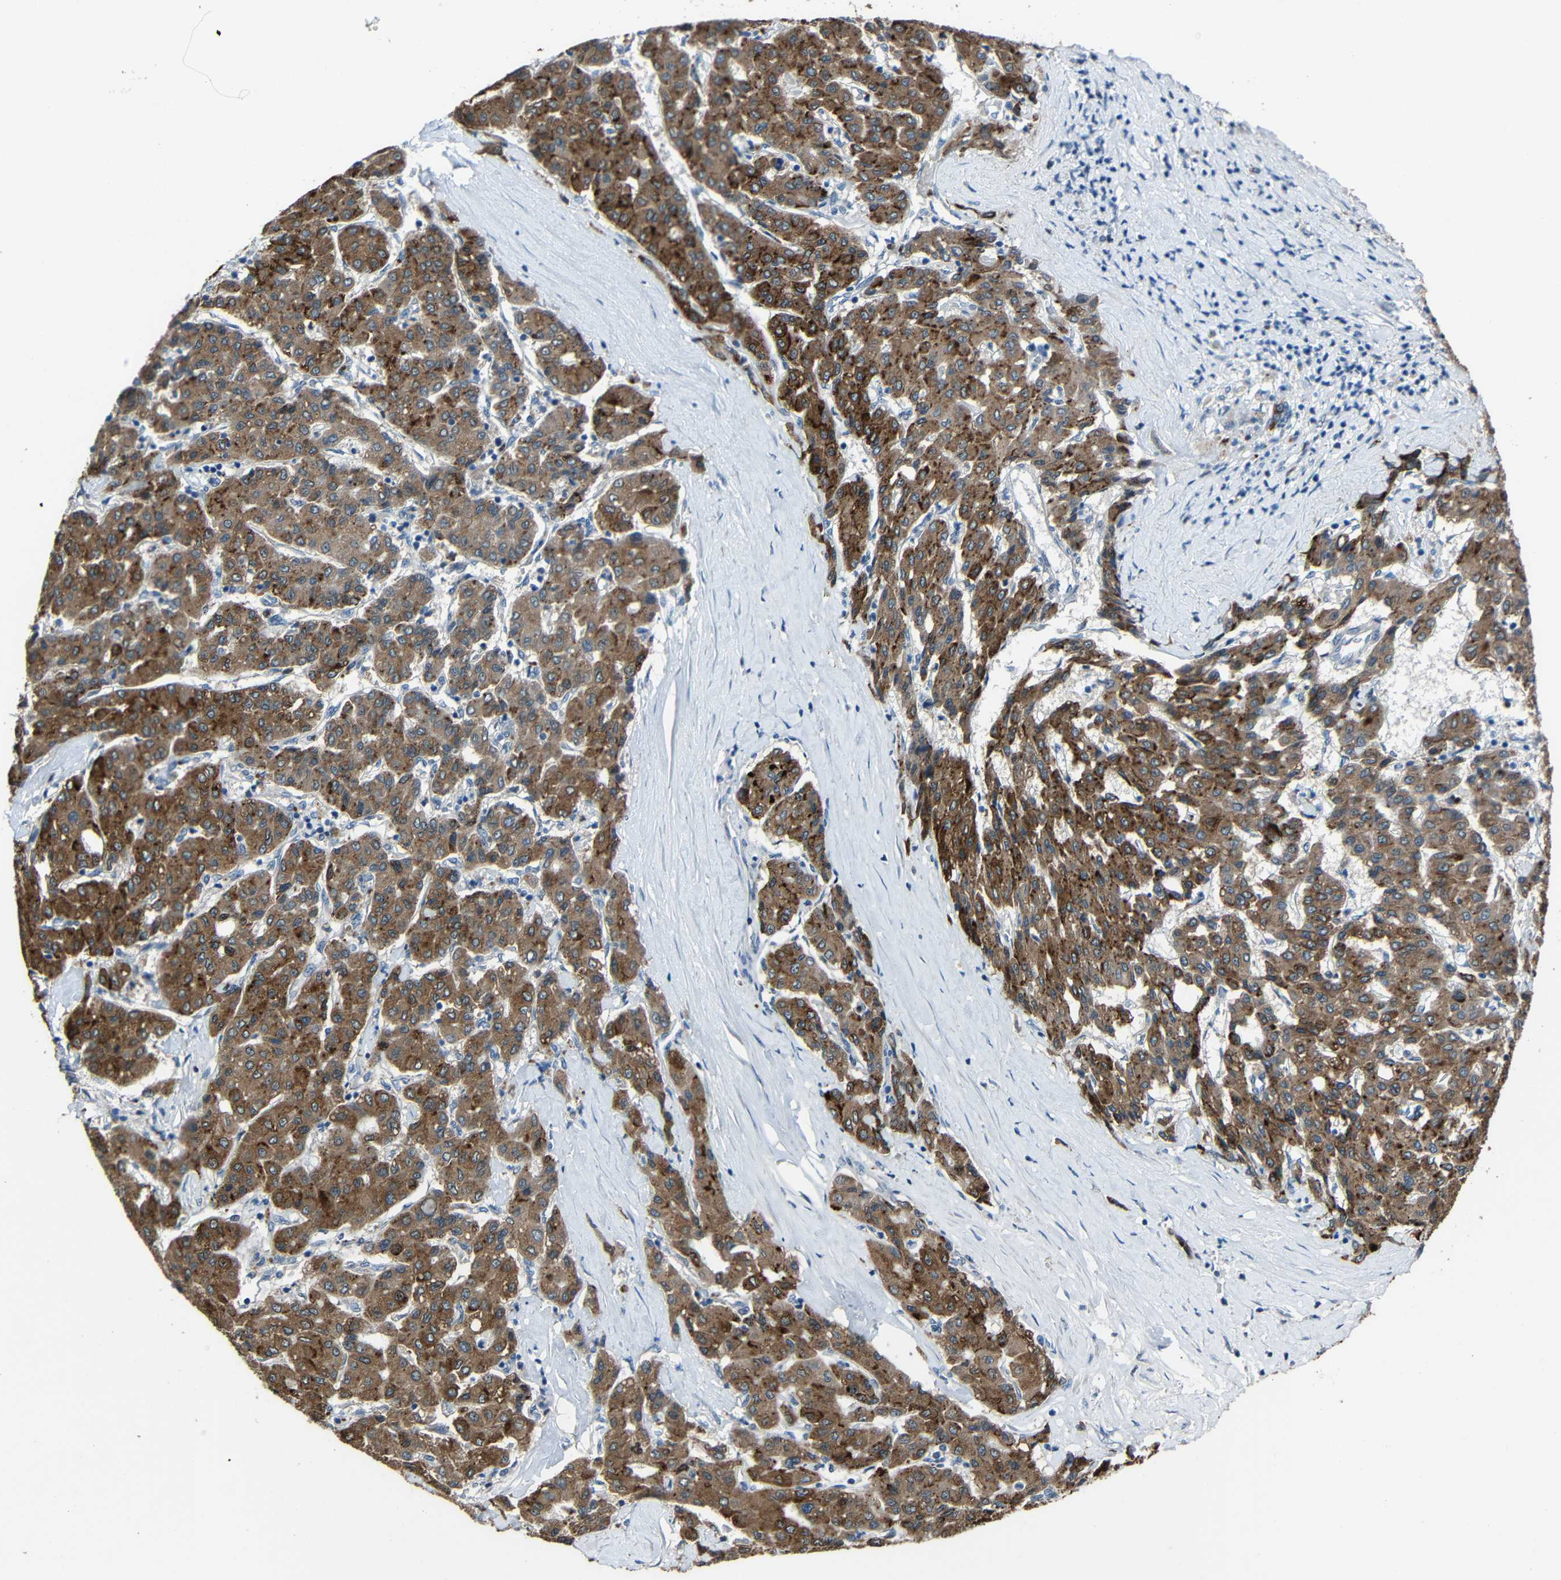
{"staining": {"intensity": "strong", "quantity": ">75%", "location": "cytoplasmic/membranous"}, "tissue": "liver cancer", "cell_type": "Tumor cells", "image_type": "cancer", "snomed": [{"axis": "morphology", "description": "Carcinoma, Hepatocellular, NOS"}, {"axis": "topography", "description": "Liver"}], "caption": "Protein positivity by immunohistochemistry (IHC) exhibits strong cytoplasmic/membranous expression in approximately >75% of tumor cells in liver hepatocellular carcinoma. Ihc stains the protein of interest in brown and the nuclei are stained blue.", "gene": "STBD1", "patient": {"sex": "male", "age": 65}}